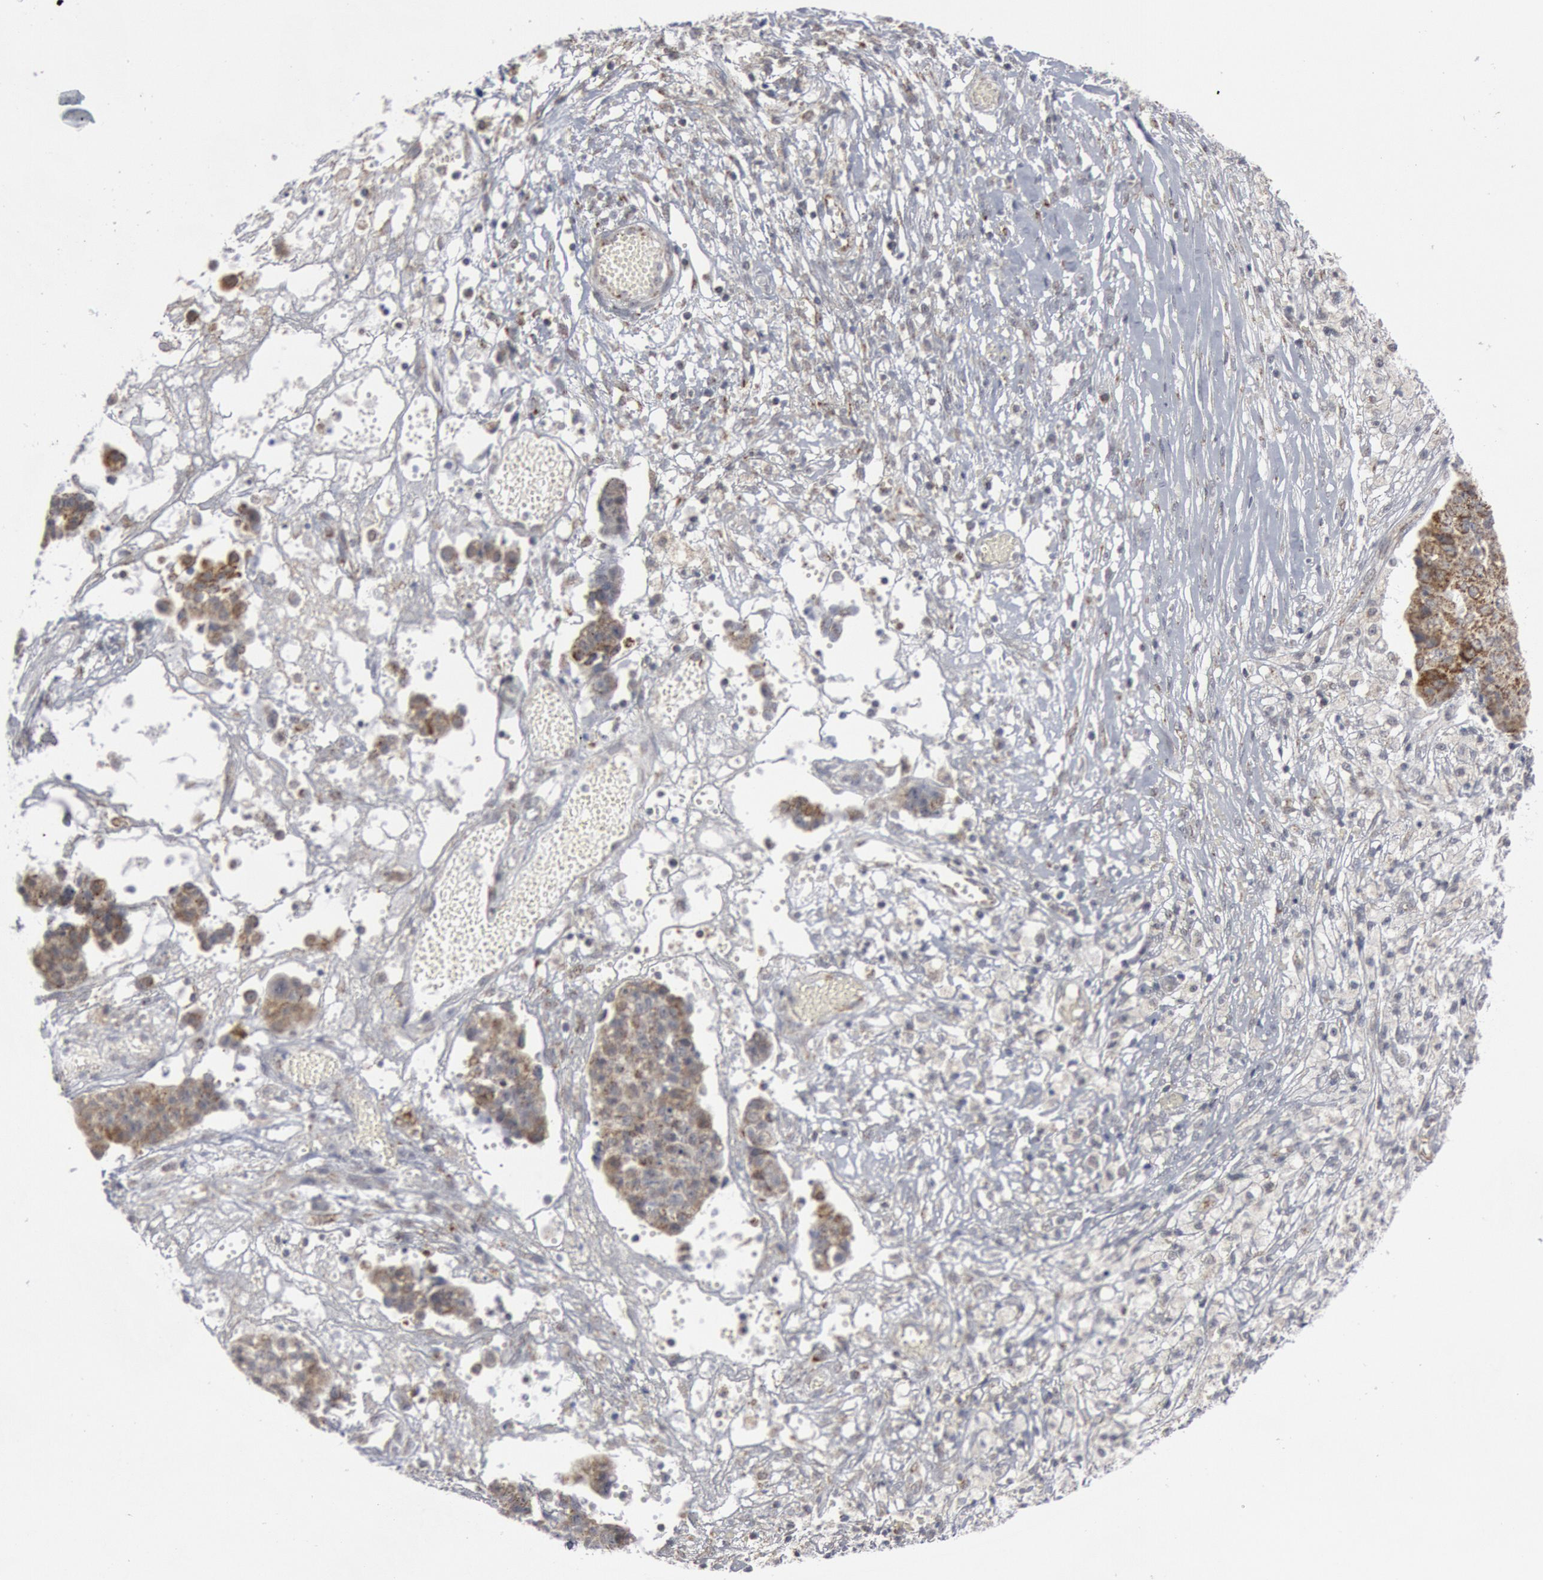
{"staining": {"intensity": "weak", "quantity": ">75%", "location": "cytoplasmic/membranous"}, "tissue": "ovarian cancer", "cell_type": "Tumor cells", "image_type": "cancer", "snomed": [{"axis": "morphology", "description": "Carcinoma, endometroid"}, {"axis": "topography", "description": "Ovary"}], "caption": "There is low levels of weak cytoplasmic/membranous expression in tumor cells of ovarian cancer (endometroid carcinoma), as demonstrated by immunohistochemical staining (brown color).", "gene": "CASP9", "patient": {"sex": "female", "age": 42}}